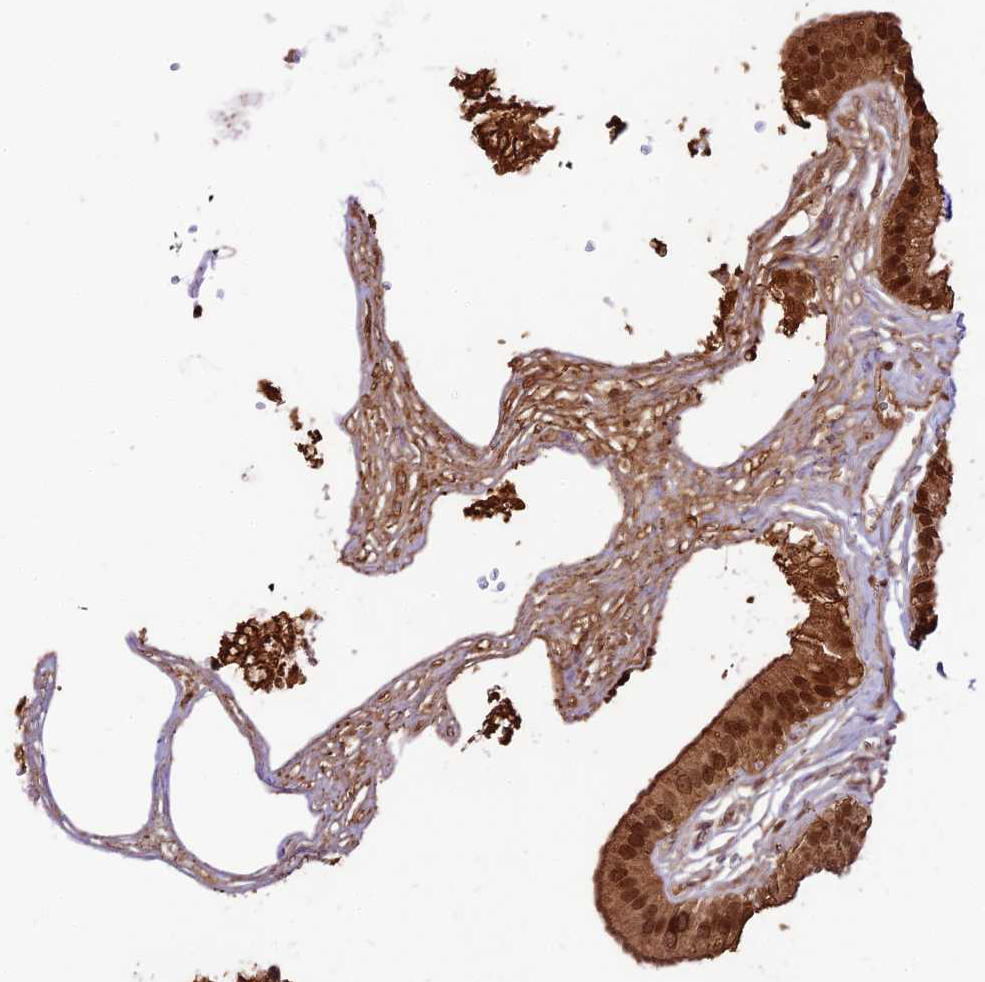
{"staining": {"intensity": "strong", "quantity": ">75%", "location": "cytoplasmic/membranous,nuclear"}, "tissue": "gallbladder", "cell_type": "Glandular cells", "image_type": "normal", "snomed": [{"axis": "morphology", "description": "Normal tissue, NOS"}, {"axis": "topography", "description": "Gallbladder"}], "caption": "Gallbladder stained for a protein demonstrates strong cytoplasmic/membranous,nuclear positivity in glandular cells. The staining is performed using DAB brown chromogen to label protein expression. The nuclei are counter-stained blue using hematoxylin.", "gene": "TRIM22", "patient": {"sex": "female", "age": 54}}